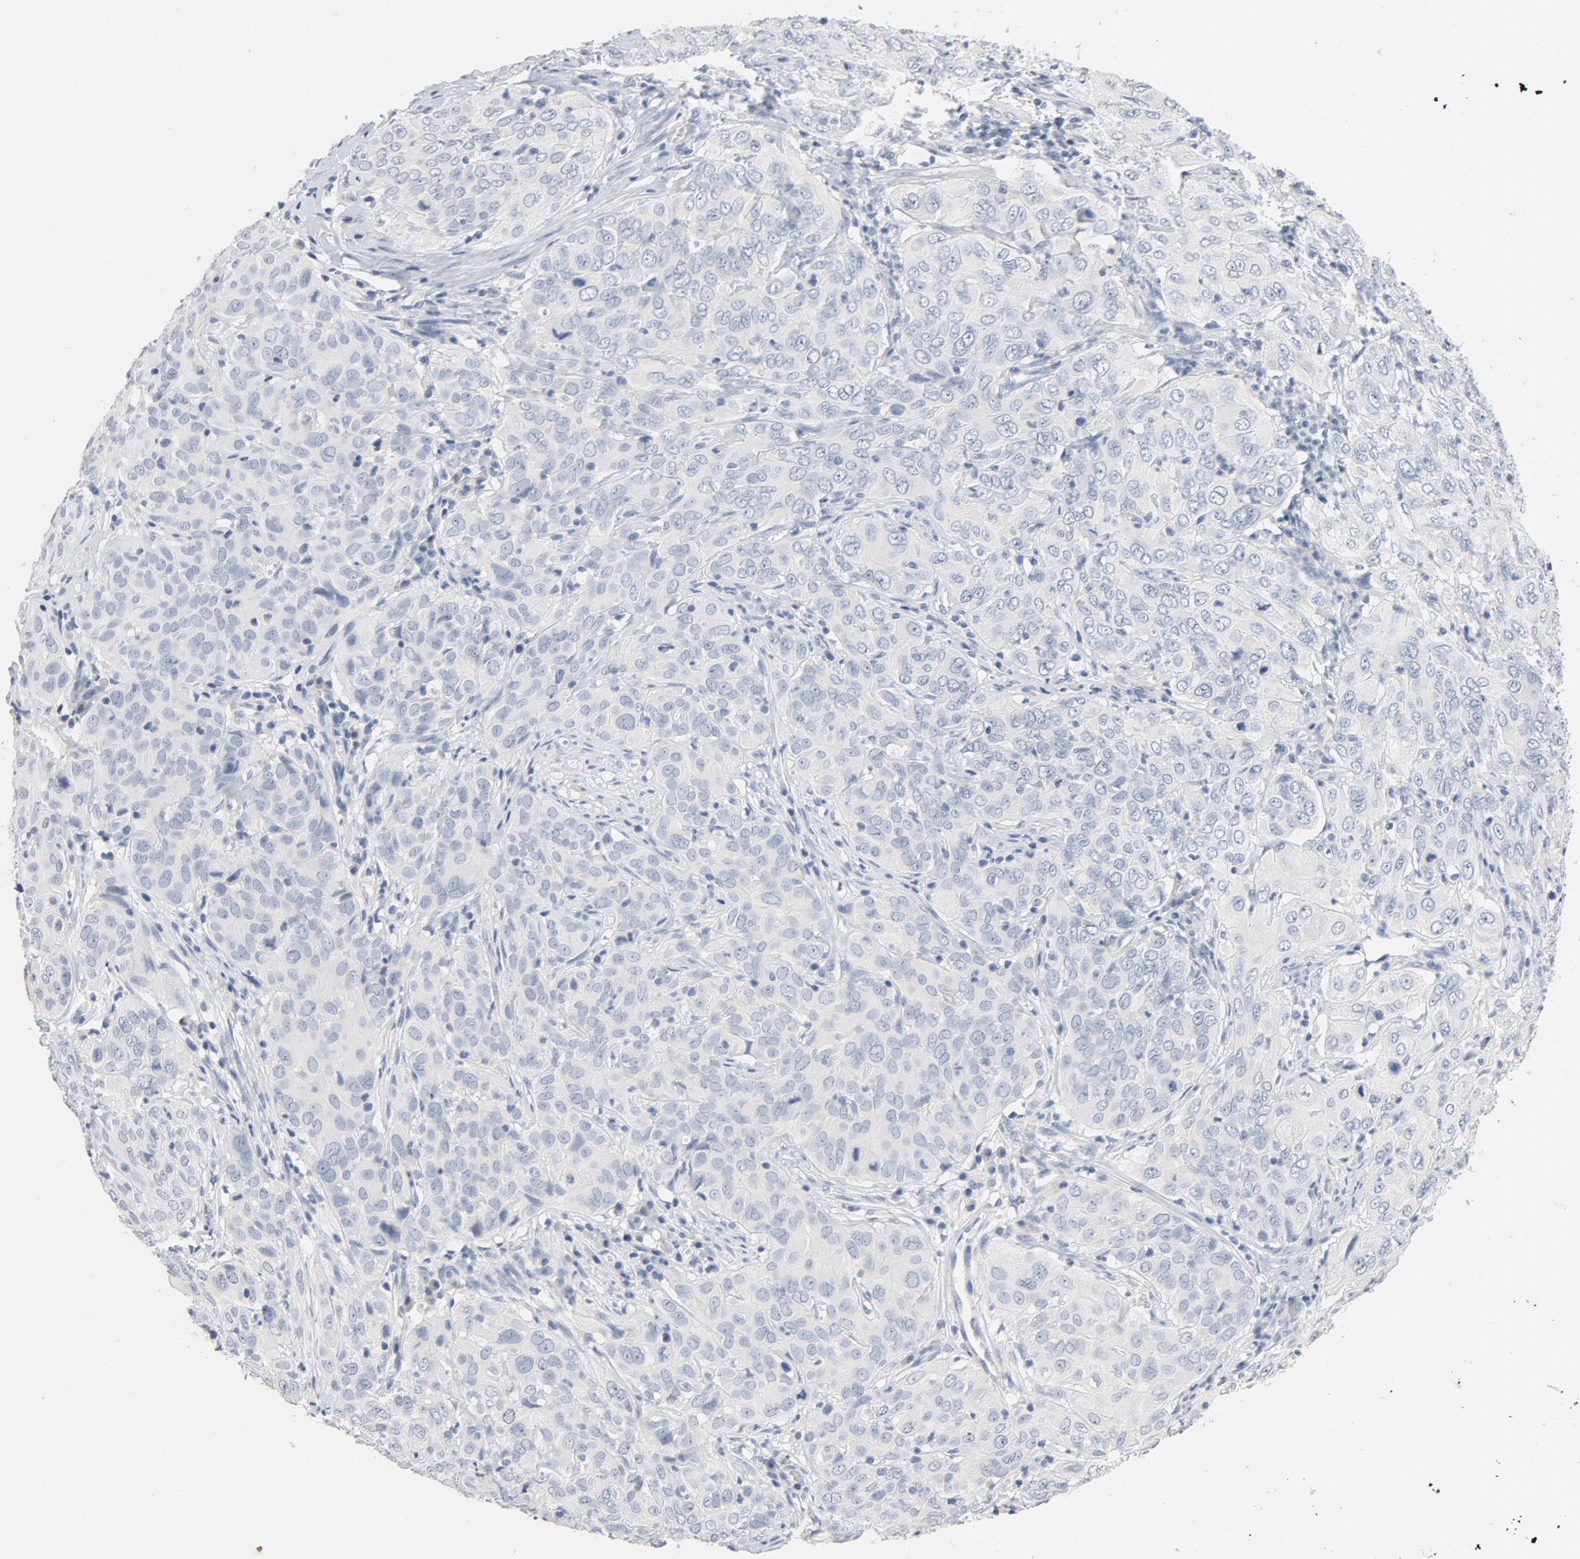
{"staining": {"intensity": "negative", "quantity": "none", "location": "none"}, "tissue": "cervical cancer", "cell_type": "Tumor cells", "image_type": "cancer", "snomed": [{"axis": "morphology", "description": "Squamous cell carcinoma, NOS"}, {"axis": "topography", "description": "Cervix"}], "caption": "There is no significant staining in tumor cells of squamous cell carcinoma (cervical). The staining is performed using DAB (3,3'-diaminobenzidine) brown chromogen with nuclei counter-stained in using hematoxylin.", "gene": "ZCCHC13", "patient": {"sex": "female", "age": 38}}